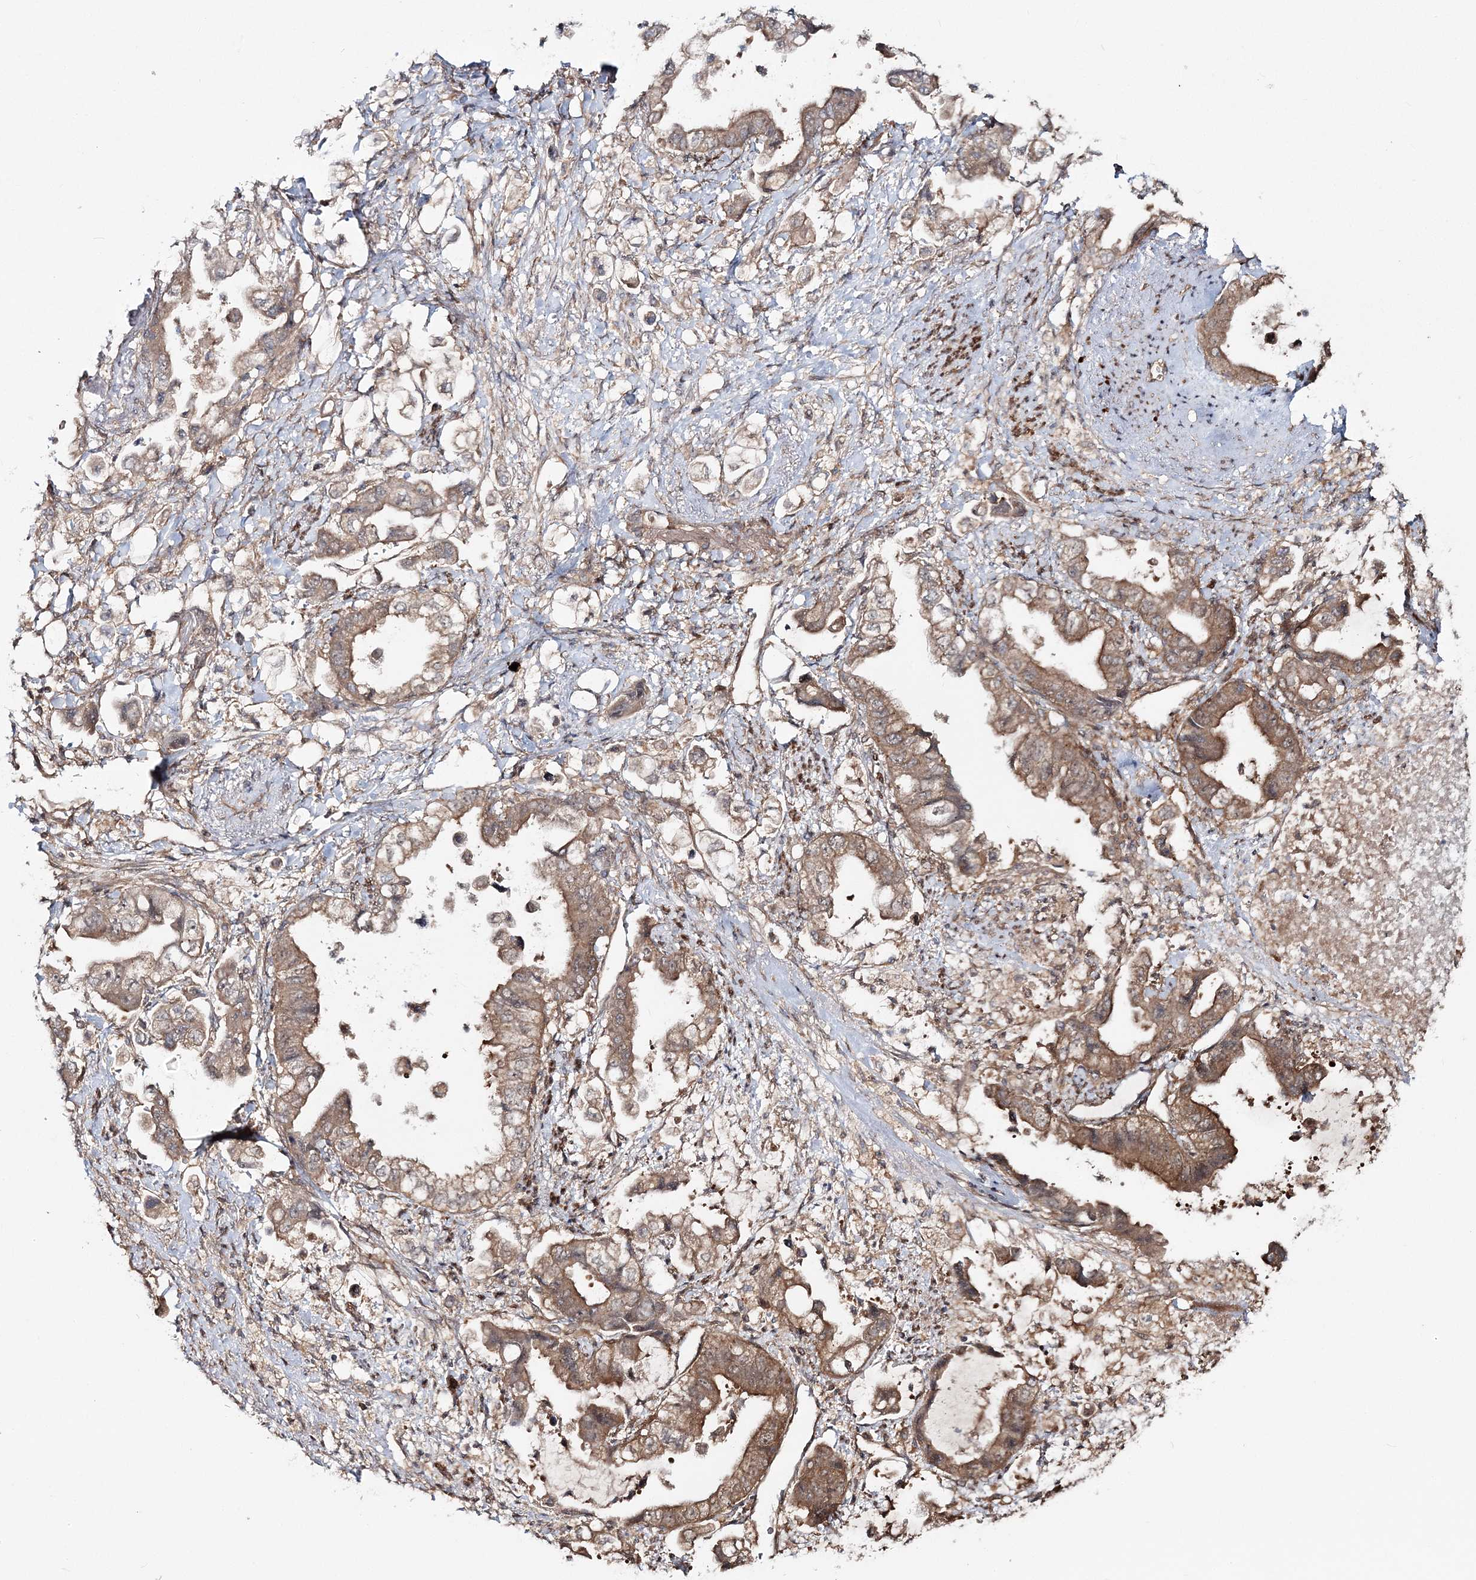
{"staining": {"intensity": "moderate", "quantity": ">75%", "location": "cytoplasmic/membranous"}, "tissue": "stomach cancer", "cell_type": "Tumor cells", "image_type": "cancer", "snomed": [{"axis": "morphology", "description": "Adenocarcinoma, NOS"}, {"axis": "topography", "description": "Stomach"}], "caption": "Human stomach cancer stained with a protein marker shows moderate staining in tumor cells.", "gene": "MOCS2", "patient": {"sex": "male", "age": 62}}